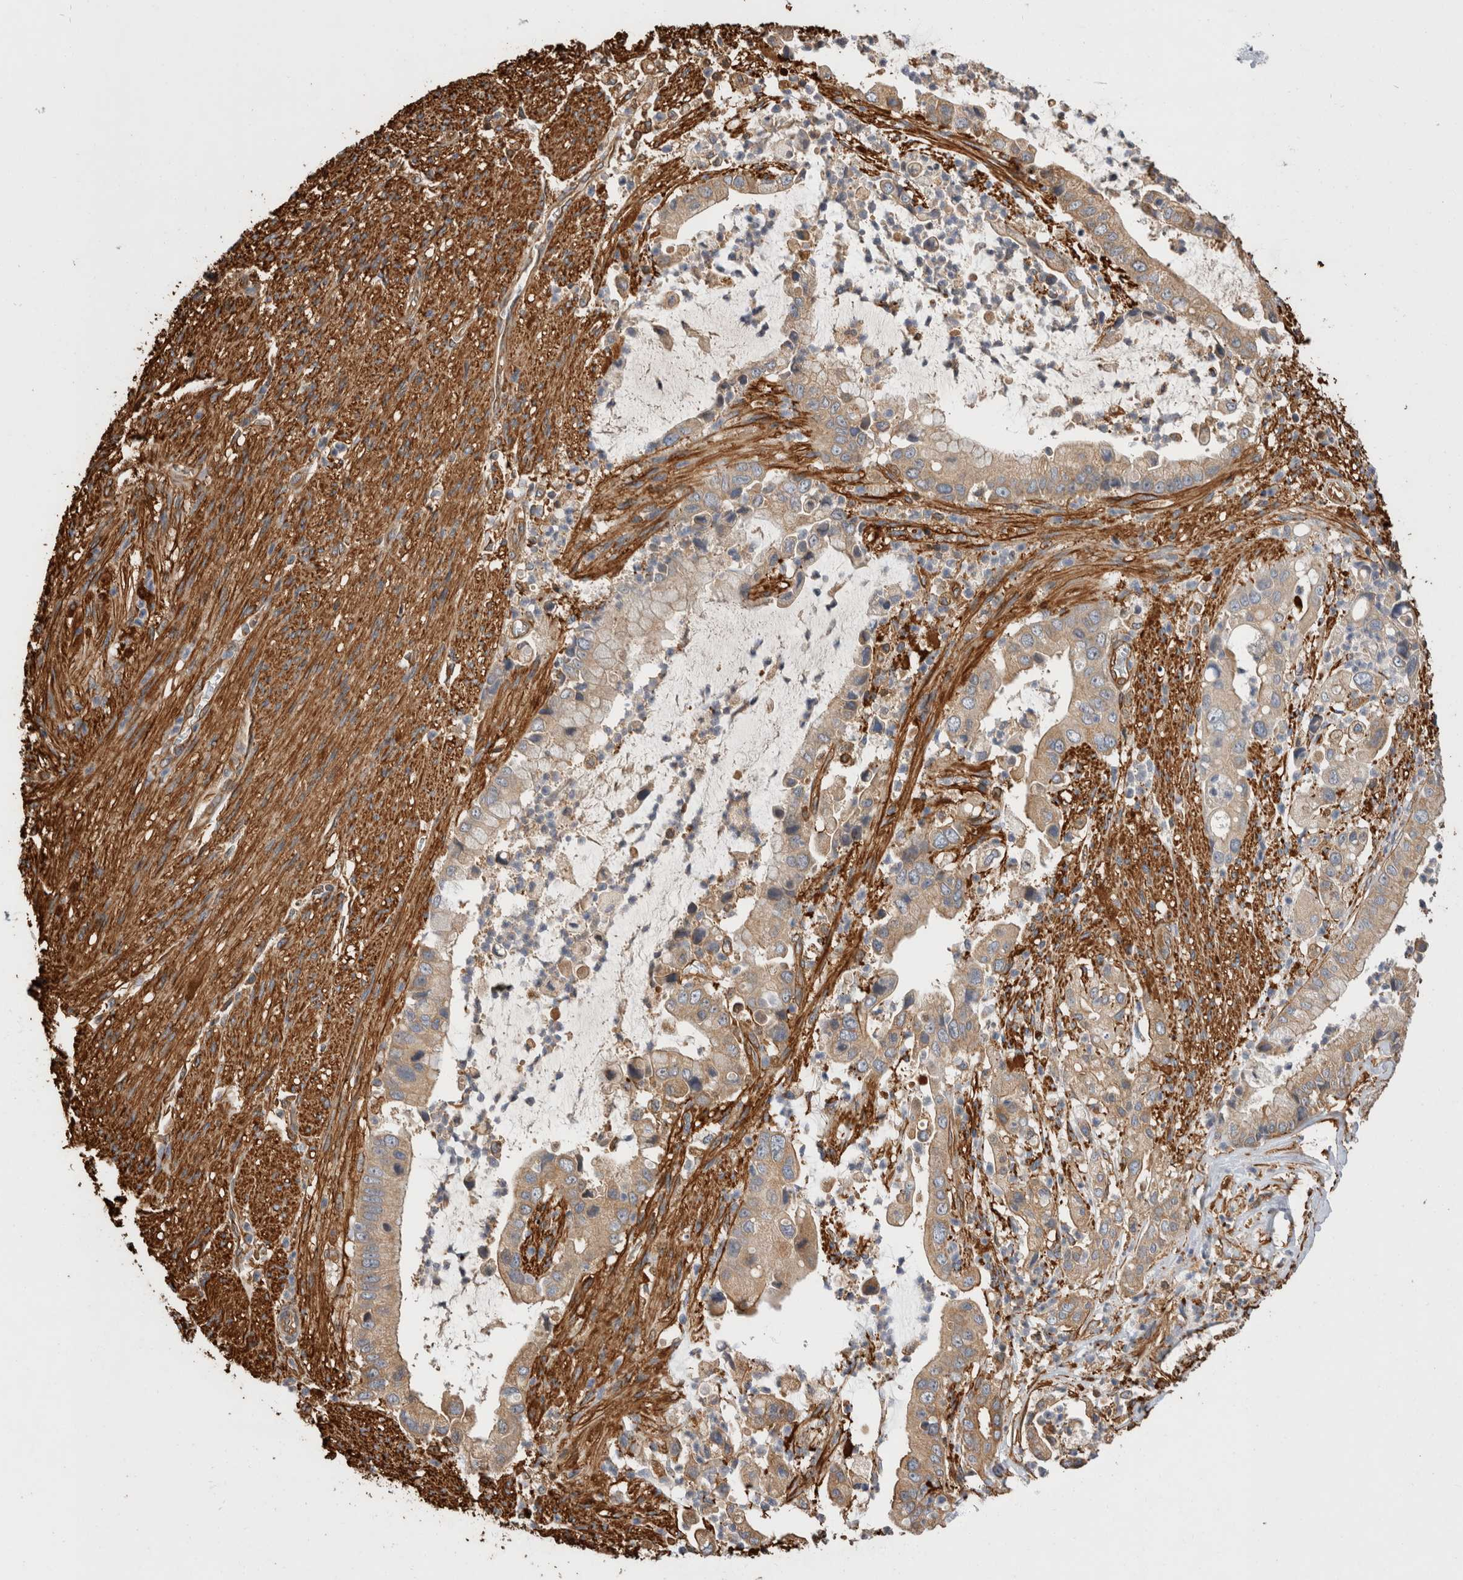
{"staining": {"intensity": "weak", "quantity": ">75%", "location": "cytoplasmic/membranous"}, "tissue": "liver cancer", "cell_type": "Tumor cells", "image_type": "cancer", "snomed": [{"axis": "morphology", "description": "Cholangiocarcinoma"}, {"axis": "topography", "description": "Liver"}], "caption": "Brown immunohistochemical staining in liver cancer (cholangiocarcinoma) displays weak cytoplasmic/membranous positivity in approximately >75% of tumor cells. (brown staining indicates protein expression, while blue staining denotes nuclei).", "gene": "ZNF397", "patient": {"sex": "female", "age": 54}}